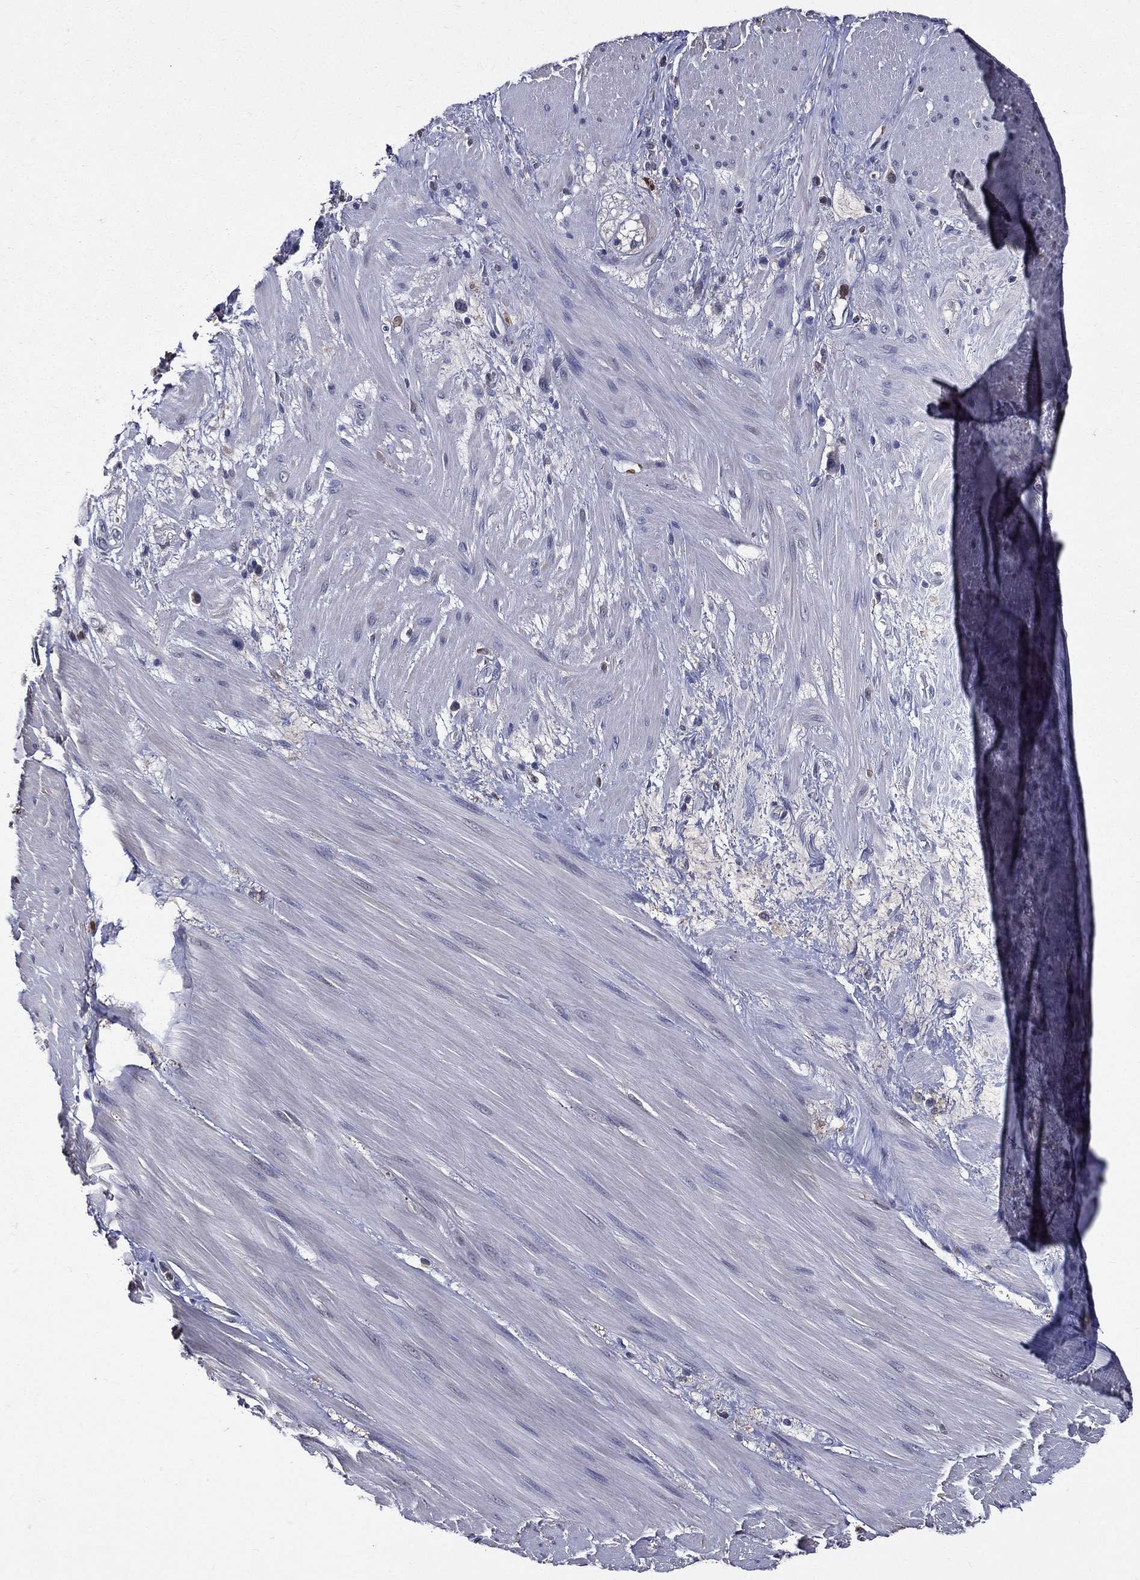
{"staining": {"intensity": "negative", "quantity": "none", "location": "none"}, "tissue": "smooth muscle", "cell_type": "Smooth muscle cells", "image_type": "normal", "snomed": [{"axis": "morphology", "description": "Normal tissue, NOS"}, {"axis": "topography", "description": "Soft tissue"}, {"axis": "topography", "description": "Smooth muscle"}], "caption": "A high-resolution photomicrograph shows IHC staining of normal smooth muscle, which exhibits no significant staining in smooth muscle cells.", "gene": "GPR171", "patient": {"sex": "male", "age": 72}}